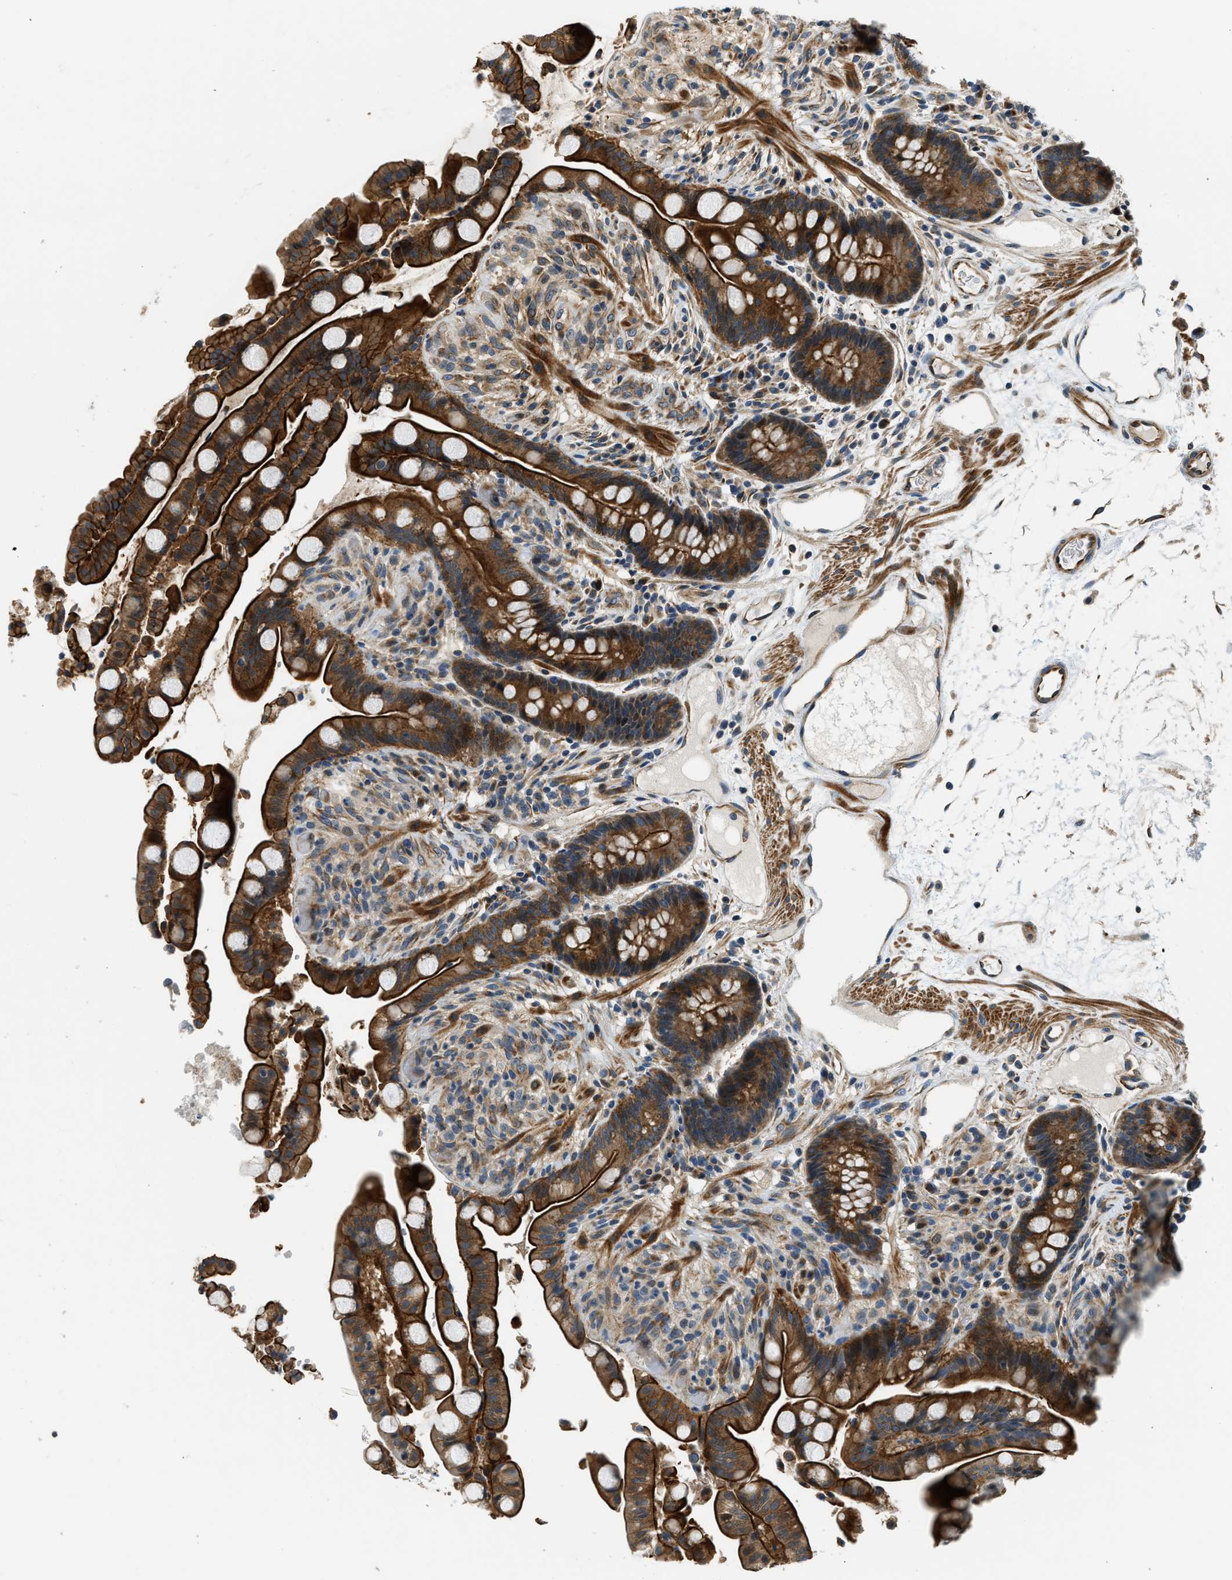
{"staining": {"intensity": "moderate", "quantity": ">75%", "location": "cytoplasmic/membranous"}, "tissue": "colon", "cell_type": "Endothelial cells", "image_type": "normal", "snomed": [{"axis": "morphology", "description": "Normal tissue, NOS"}, {"axis": "topography", "description": "Colon"}], "caption": "The photomicrograph shows immunohistochemical staining of unremarkable colon. There is moderate cytoplasmic/membranous positivity is identified in approximately >75% of endothelial cells. (IHC, brightfield microscopy, high magnification).", "gene": "ALOX12", "patient": {"sex": "male", "age": 73}}